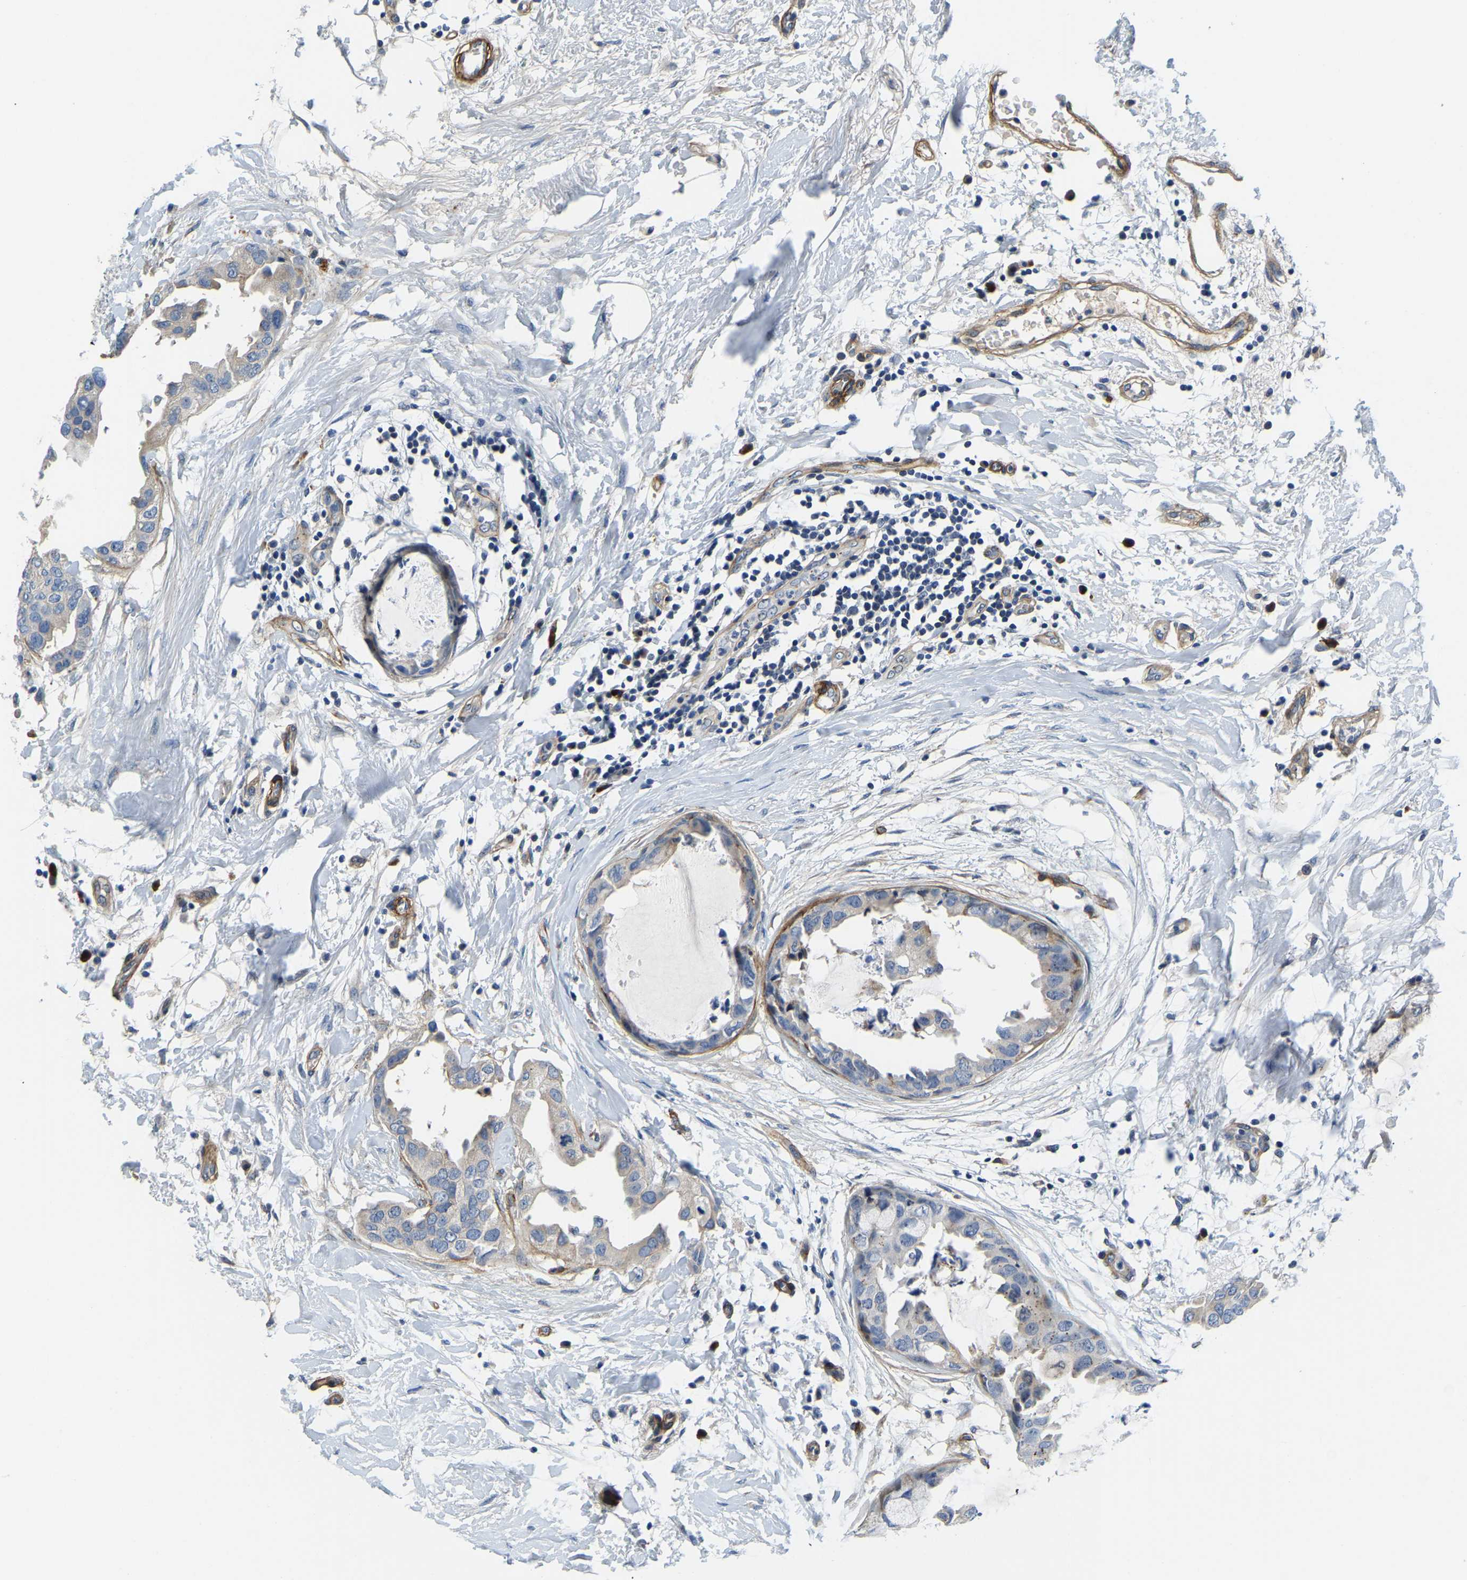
{"staining": {"intensity": "weak", "quantity": "25%-75%", "location": "cytoplasmic/membranous"}, "tissue": "breast cancer", "cell_type": "Tumor cells", "image_type": "cancer", "snomed": [{"axis": "morphology", "description": "Duct carcinoma"}, {"axis": "topography", "description": "Breast"}], "caption": "A histopathology image of infiltrating ductal carcinoma (breast) stained for a protein demonstrates weak cytoplasmic/membranous brown staining in tumor cells.", "gene": "LIAS", "patient": {"sex": "female", "age": 40}}